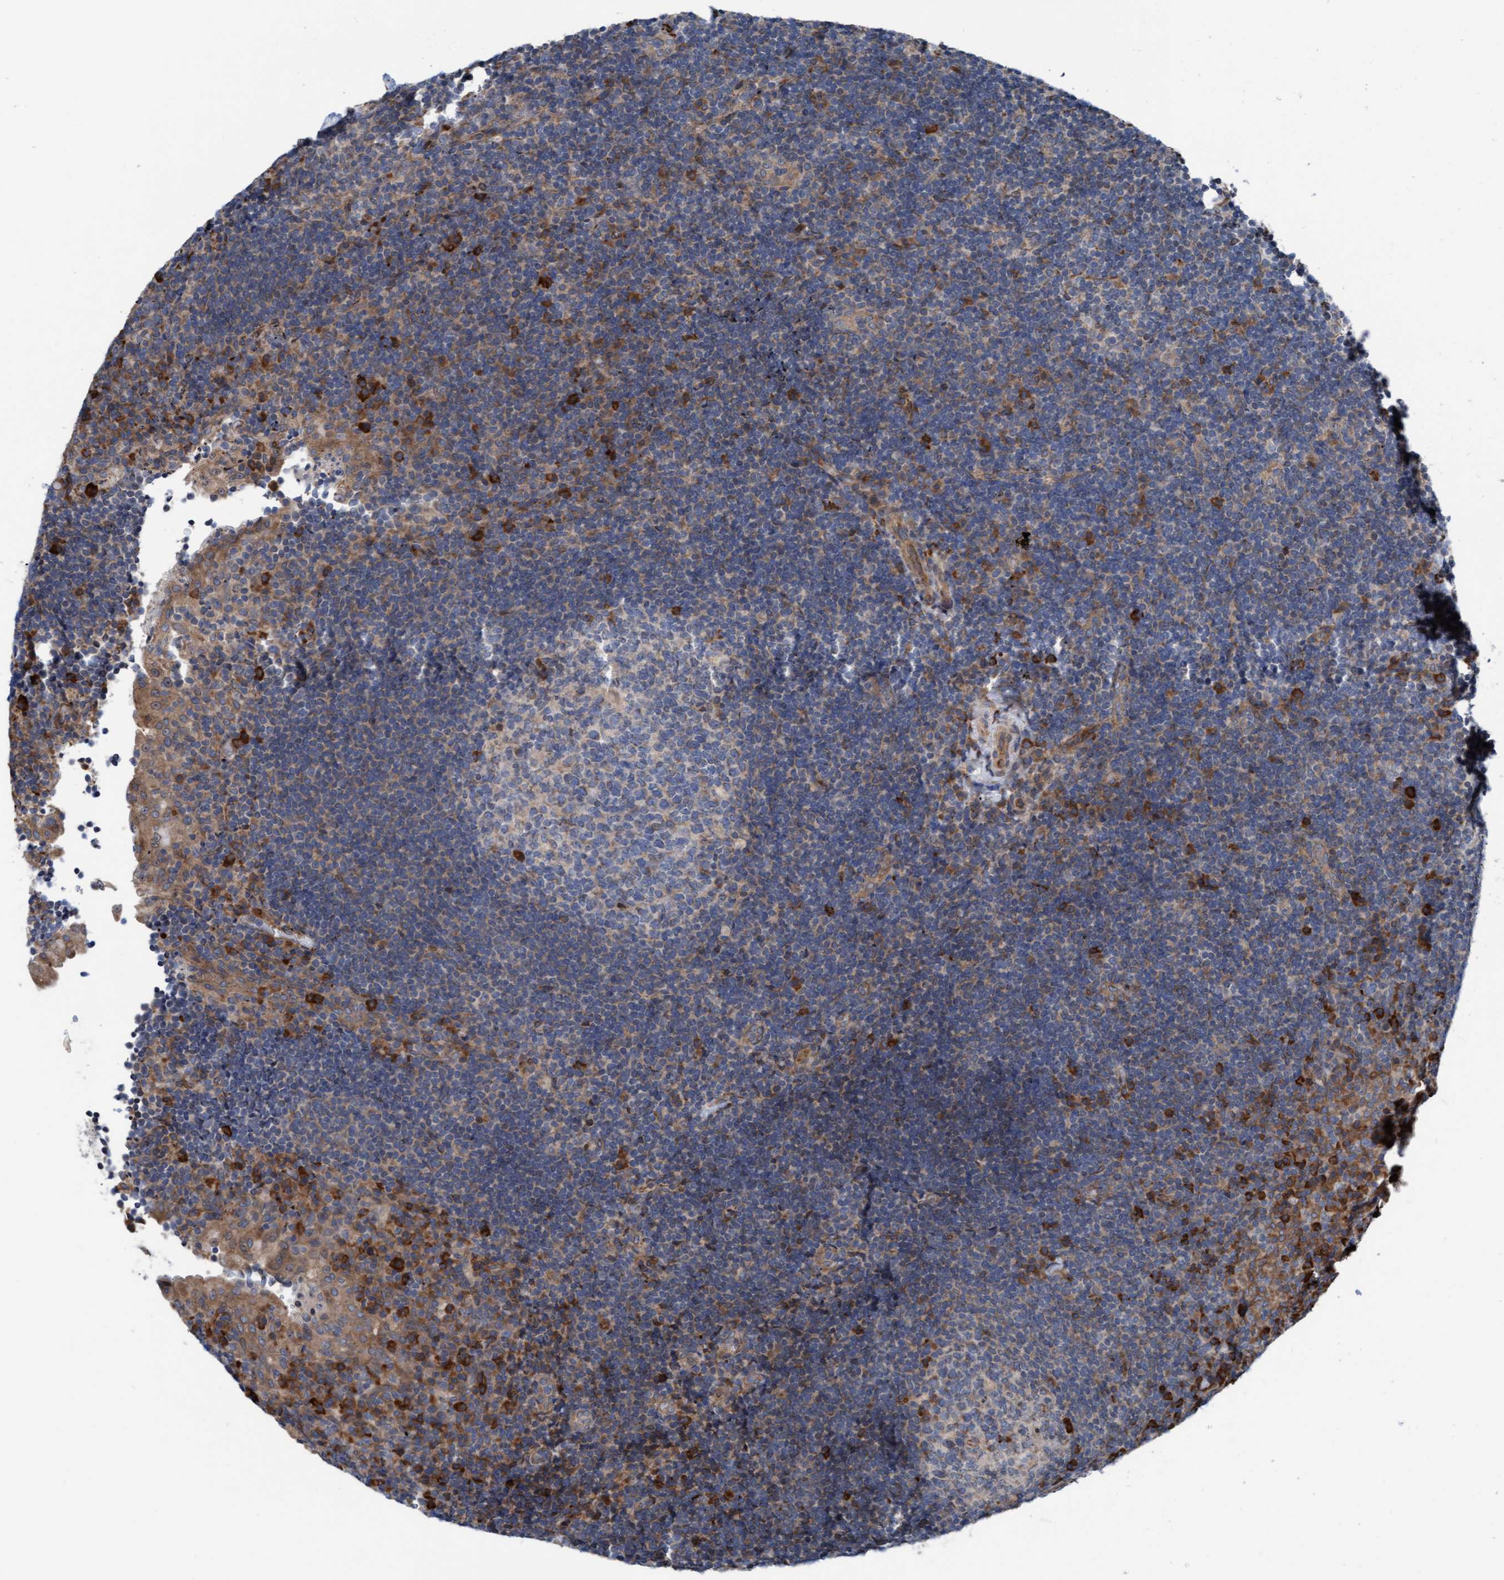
{"staining": {"intensity": "weak", "quantity": "<25%", "location": "cytoplasmic/membranous"}, "tissue": "lymphoma", "cell_type": "Tumor cells", "image_type": "cancer", "snomed": [{"axis": "morphology", "description": "Malignant lymphoma, non-Hodgkin's type, High grade"}, {"axis": "topography", "description": "Tonsil"}], "caption": "Histopathology image shows no protein positivity in tumor cells of high-grade malignant lymphoma, non-Hodgkin's type tissue. (Stains: DAB (3,3'-diaminobenzidine) IHC with hematoxylin counter stain, Microscopy: brightfield microscopy at high magnification).", "gene": "RAP1GAP2", "patient": {"sex": "female", "age": 36}}